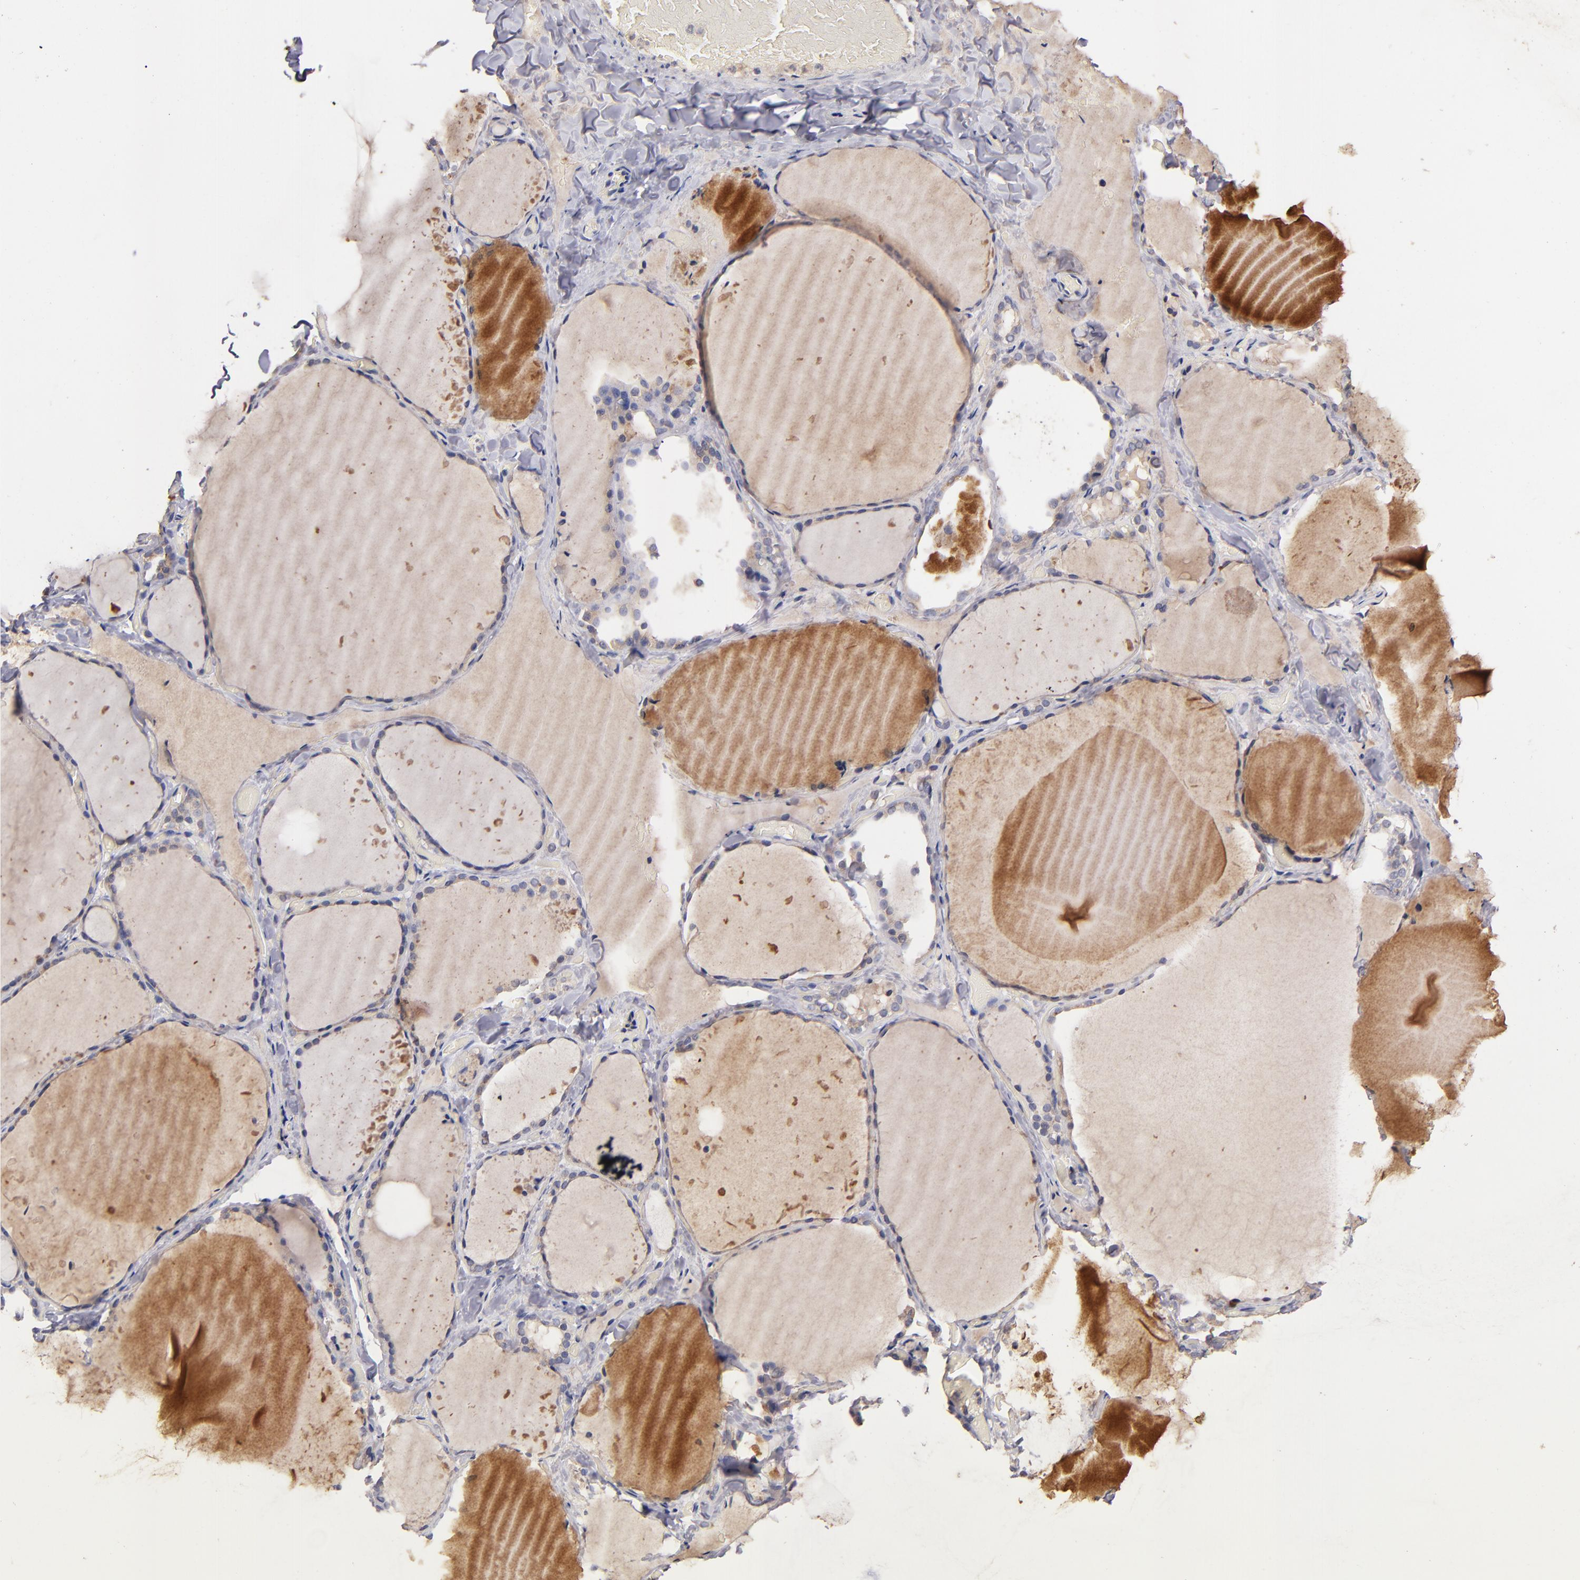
{"staining": {"intensity": "moderate", "quantity": ">75%", "location": "cytoplasmic/membranous"}, "tissue": "thyroid gland", "cell_type": "Glandular cells", "image_type": "normal", "snomed": [{"axis": "morphology", "description": "Normal tissue, NOS"}, {"axis": "topography", "description": "Thyroid gland"}], "caption": "Moderate cytoplasmic/membranous protein positivity is present in approximately >75% of glandular cells in thyroid gland.", "gene": "UPF3B", "patient": {"sex": "female", "age": 22}}